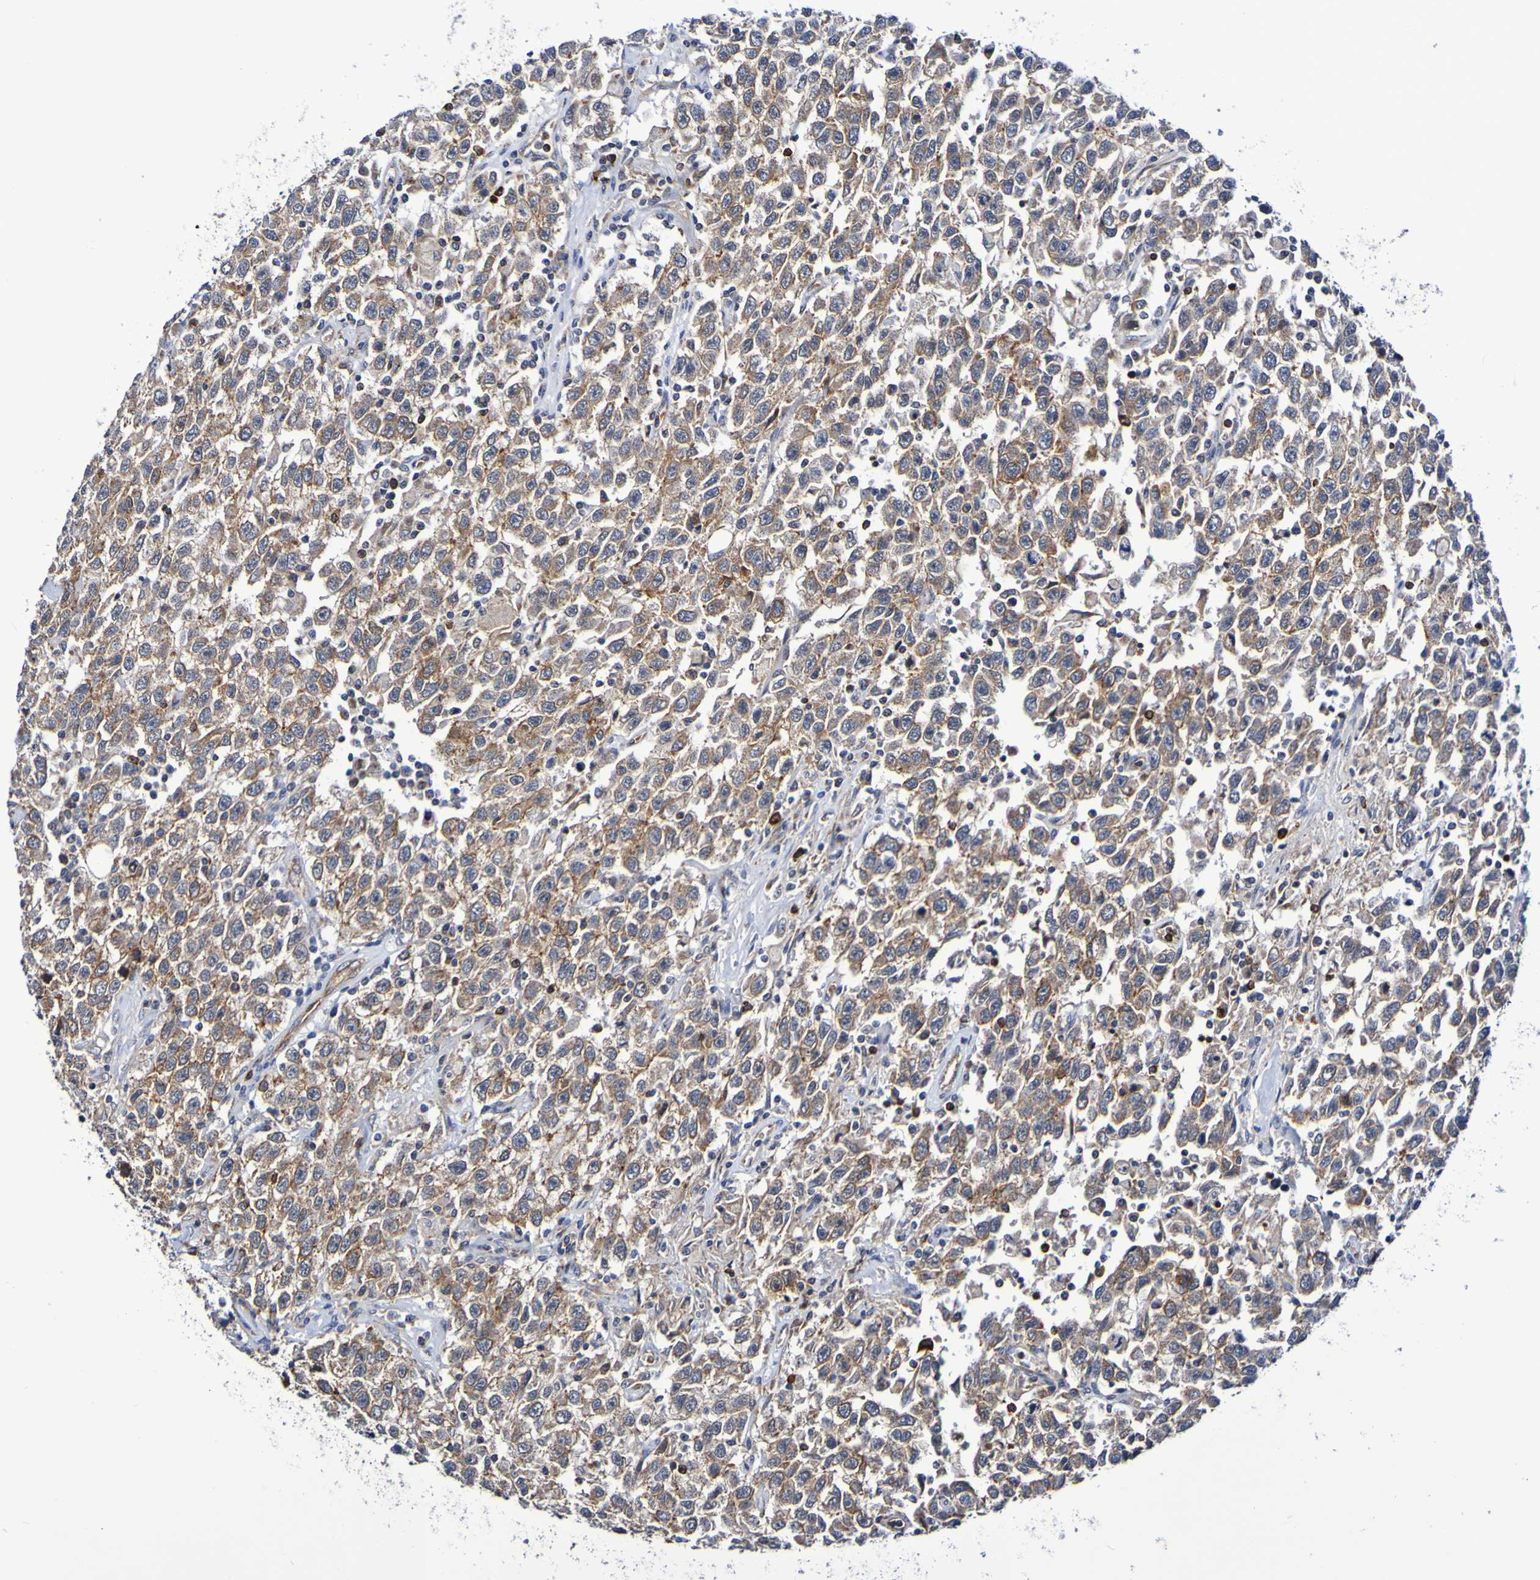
{"staining": {"intensity": "weak", "quantity": ">75%", "location": "cytoplasmic/membranous"}, "tissue": "testis cancer", "cell_type": "Tumor cells", "image_type": "cancer", "snomed": [{"axis": "morphology", "description": "Seminoma, NOS"}, {"axis": "topography", "description": "Testis"}], "caption": "IHC photomicrograph of neoplastic tissue: testis cancer stained using immunohistochemistry (IHC) shows low levels of weak protein expression localized specifically in the cytoplasmic/membranous of tumor cells, appearing as a cytoplasmic/membranous brown color.", "gene": "GJB1", "patient": {"sex": "male", "age": 41}}